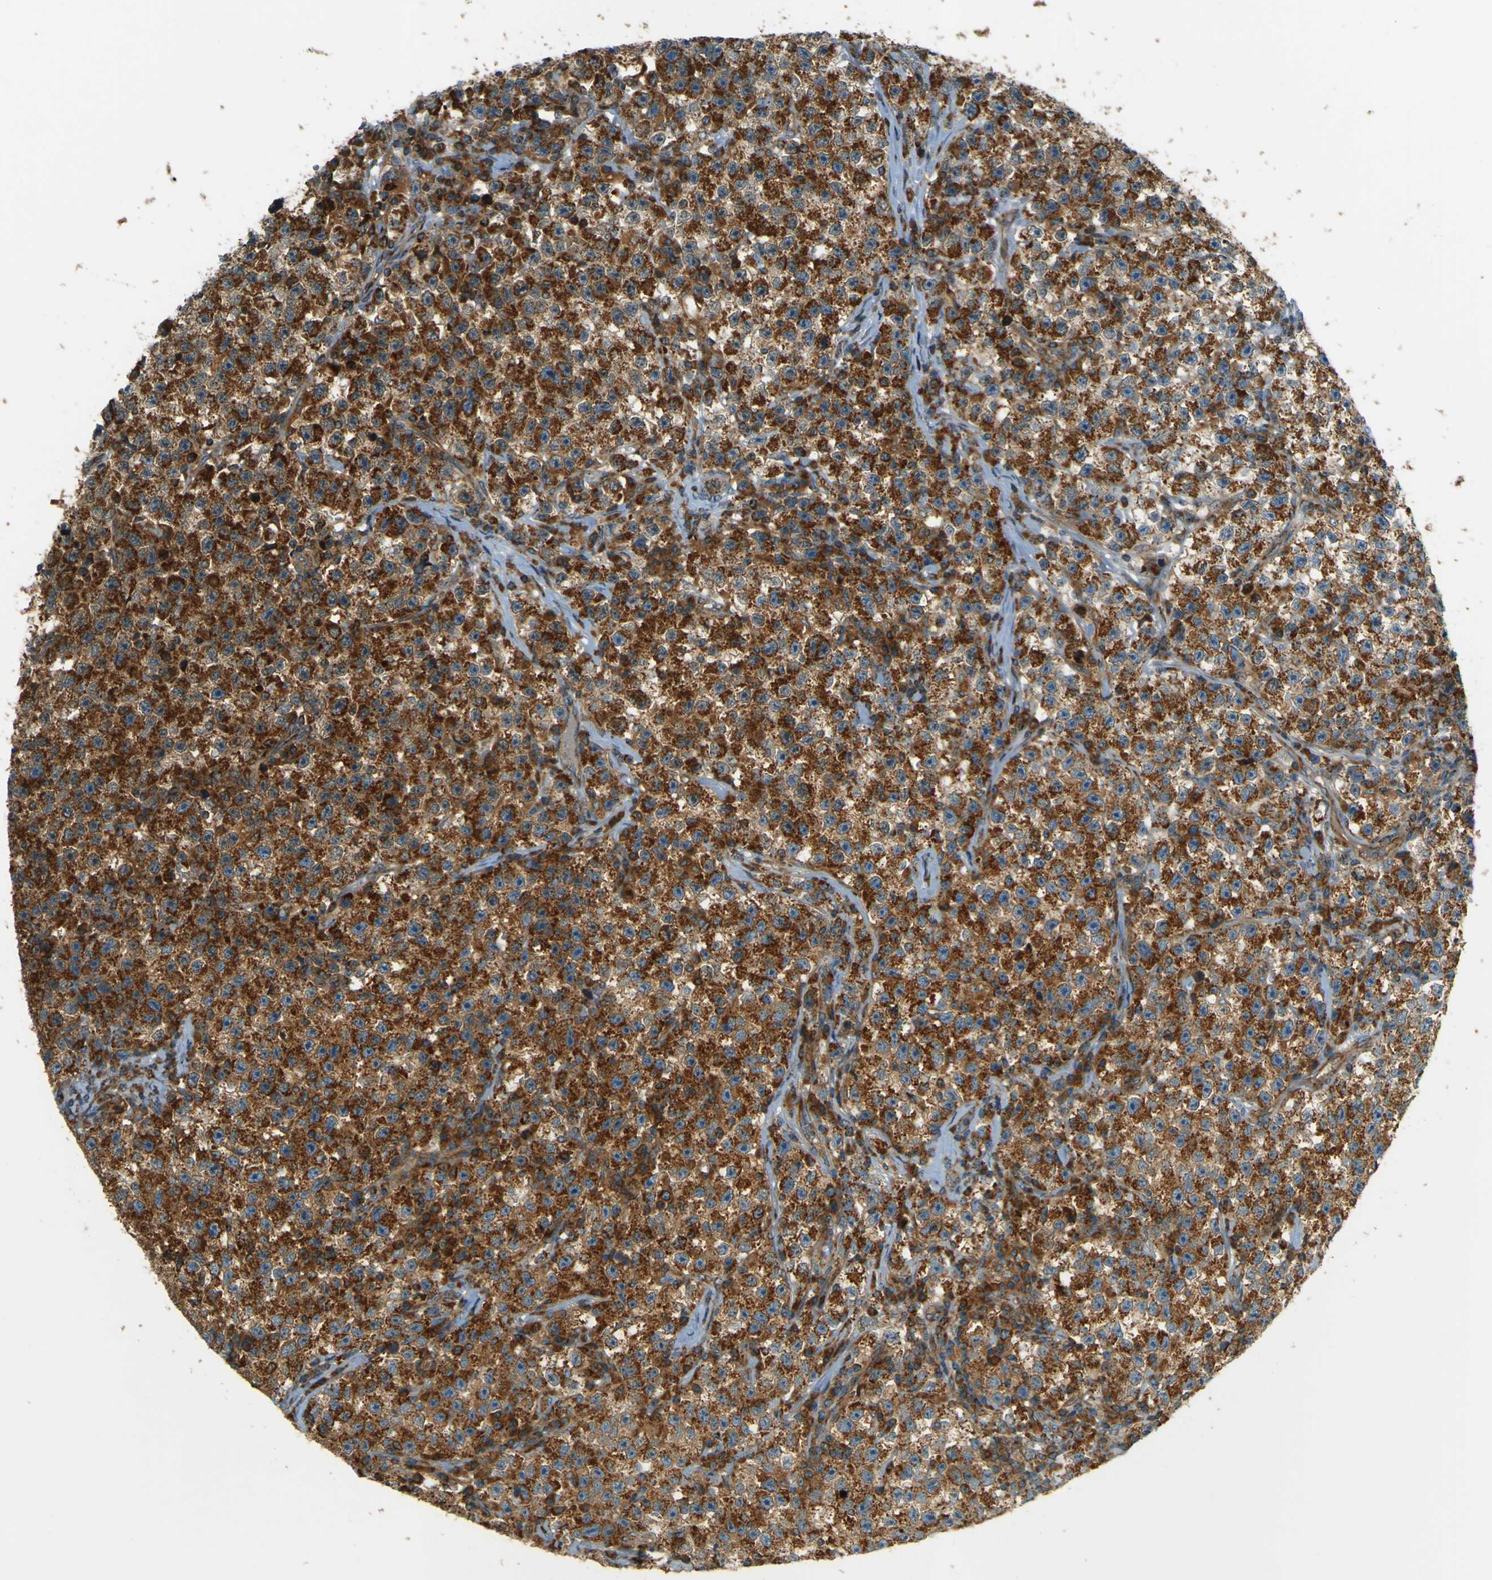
{"staining": {"intensity": "strong", "quantity": ">75%", "location": "cytoplasmic/membranous"}, "tissue": "testis cancer", "cell_type": "Tumor cells", "image_type": "cancer", "snomed": [{"axis": "morphology", "description": "Seminoma, NOS"}, {"axis": "topography", "description": "Testis"}], "caption": "There is high levels of strong cytoplasmic/membranous expression in tumor cells of testis seminoma, as demonstrated by immunohistochemical staining (brown color).", "gene": "DNAJC5", "patient": {"sex": "male", "age": 22}}